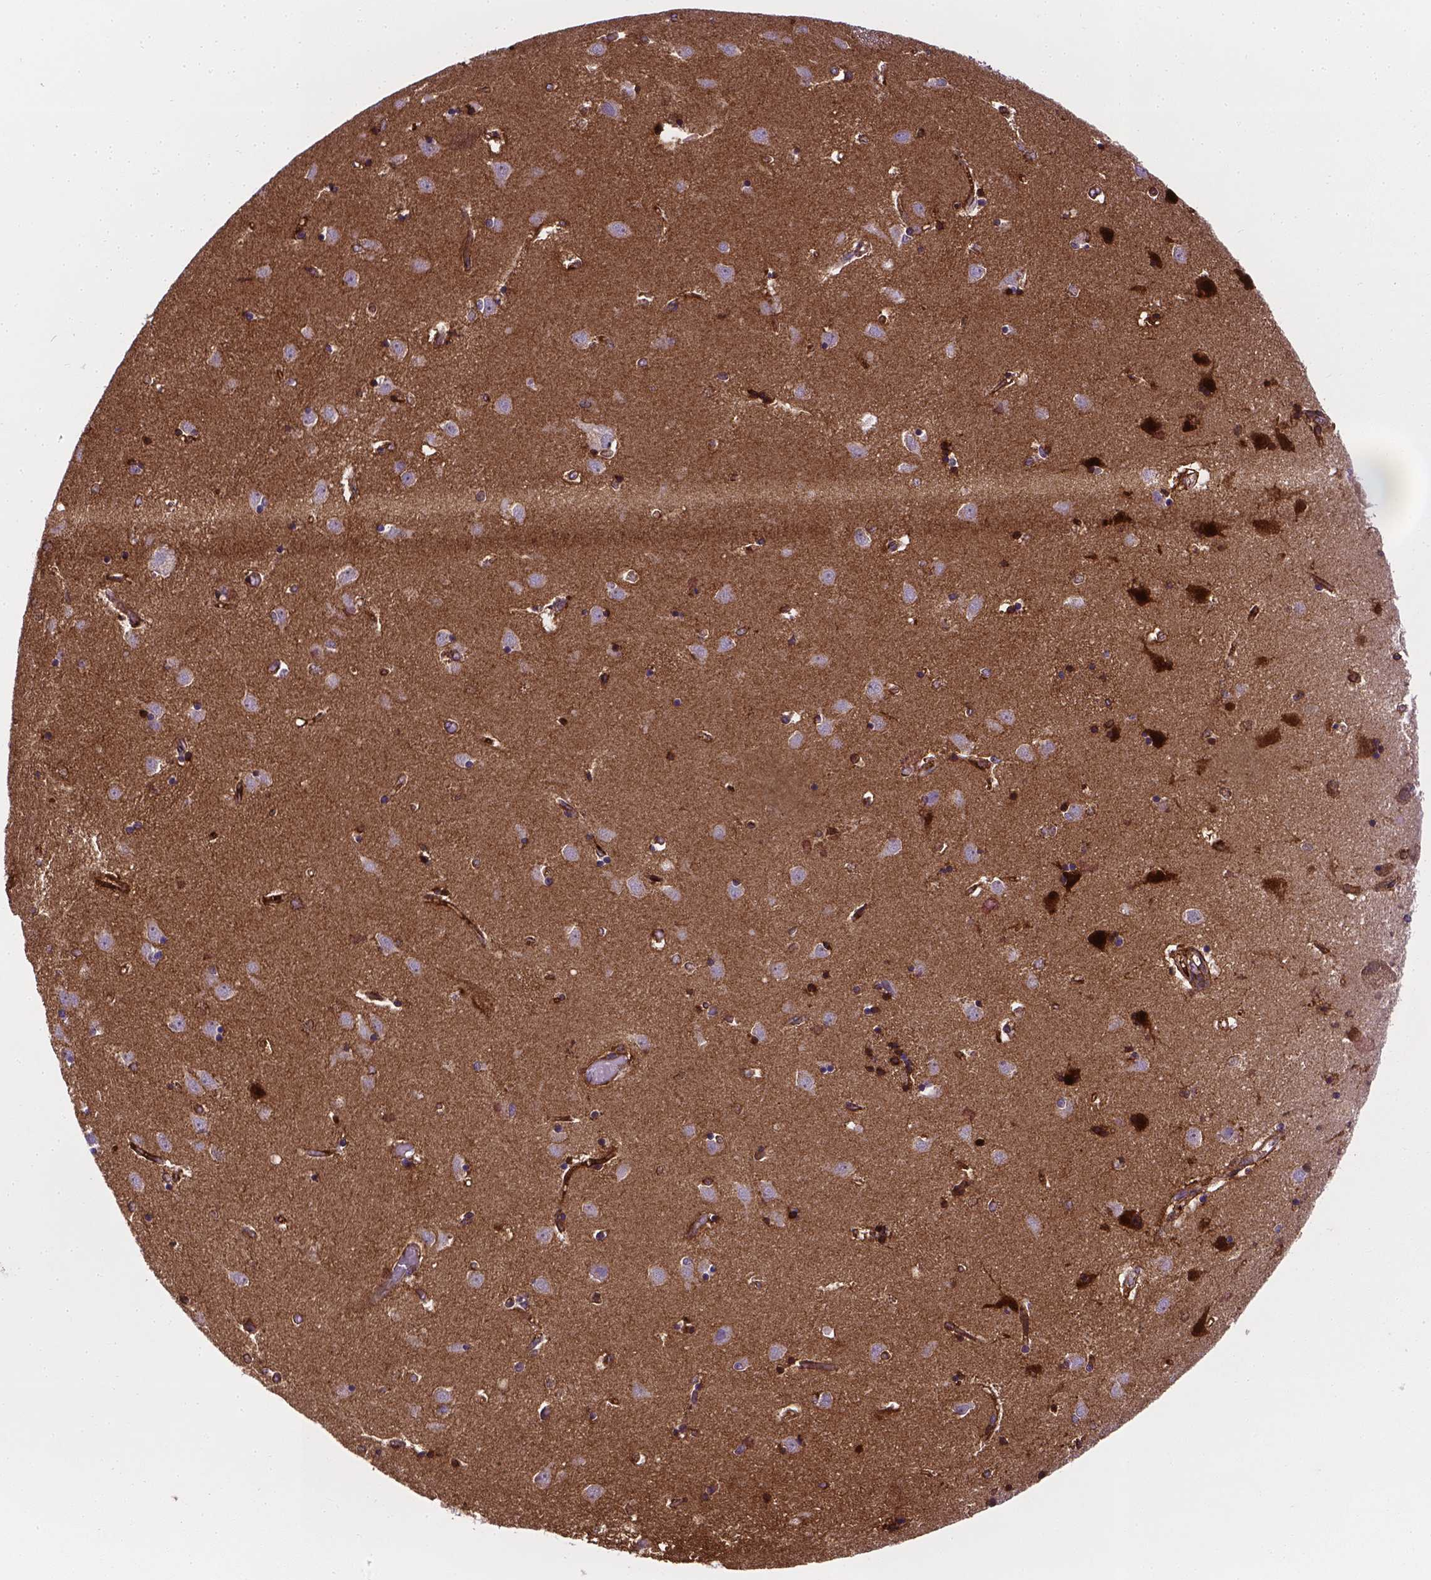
{"staining": {"intensity": "strong", "quantity": "25%-75%", "location": "cytoplasmic/membranous"}, "tissue": "caudate", "cell_type": "Glial cells", "image_type": "normal", "snomed": [{"axis": "morphology", "description": "Normal tissue, NOS"}, {"axis": "topography", "description": "Lateral ventricle wall"}], "caption": "This micrograph demonstrates immunohistochemistry (IHC) staining of benign human caudate, with high strong cytoplasmic/membranous staining in about 25%-75% of glial cells.", "gene": "APOE", "patient": {"sex": "male", "age": 54}}